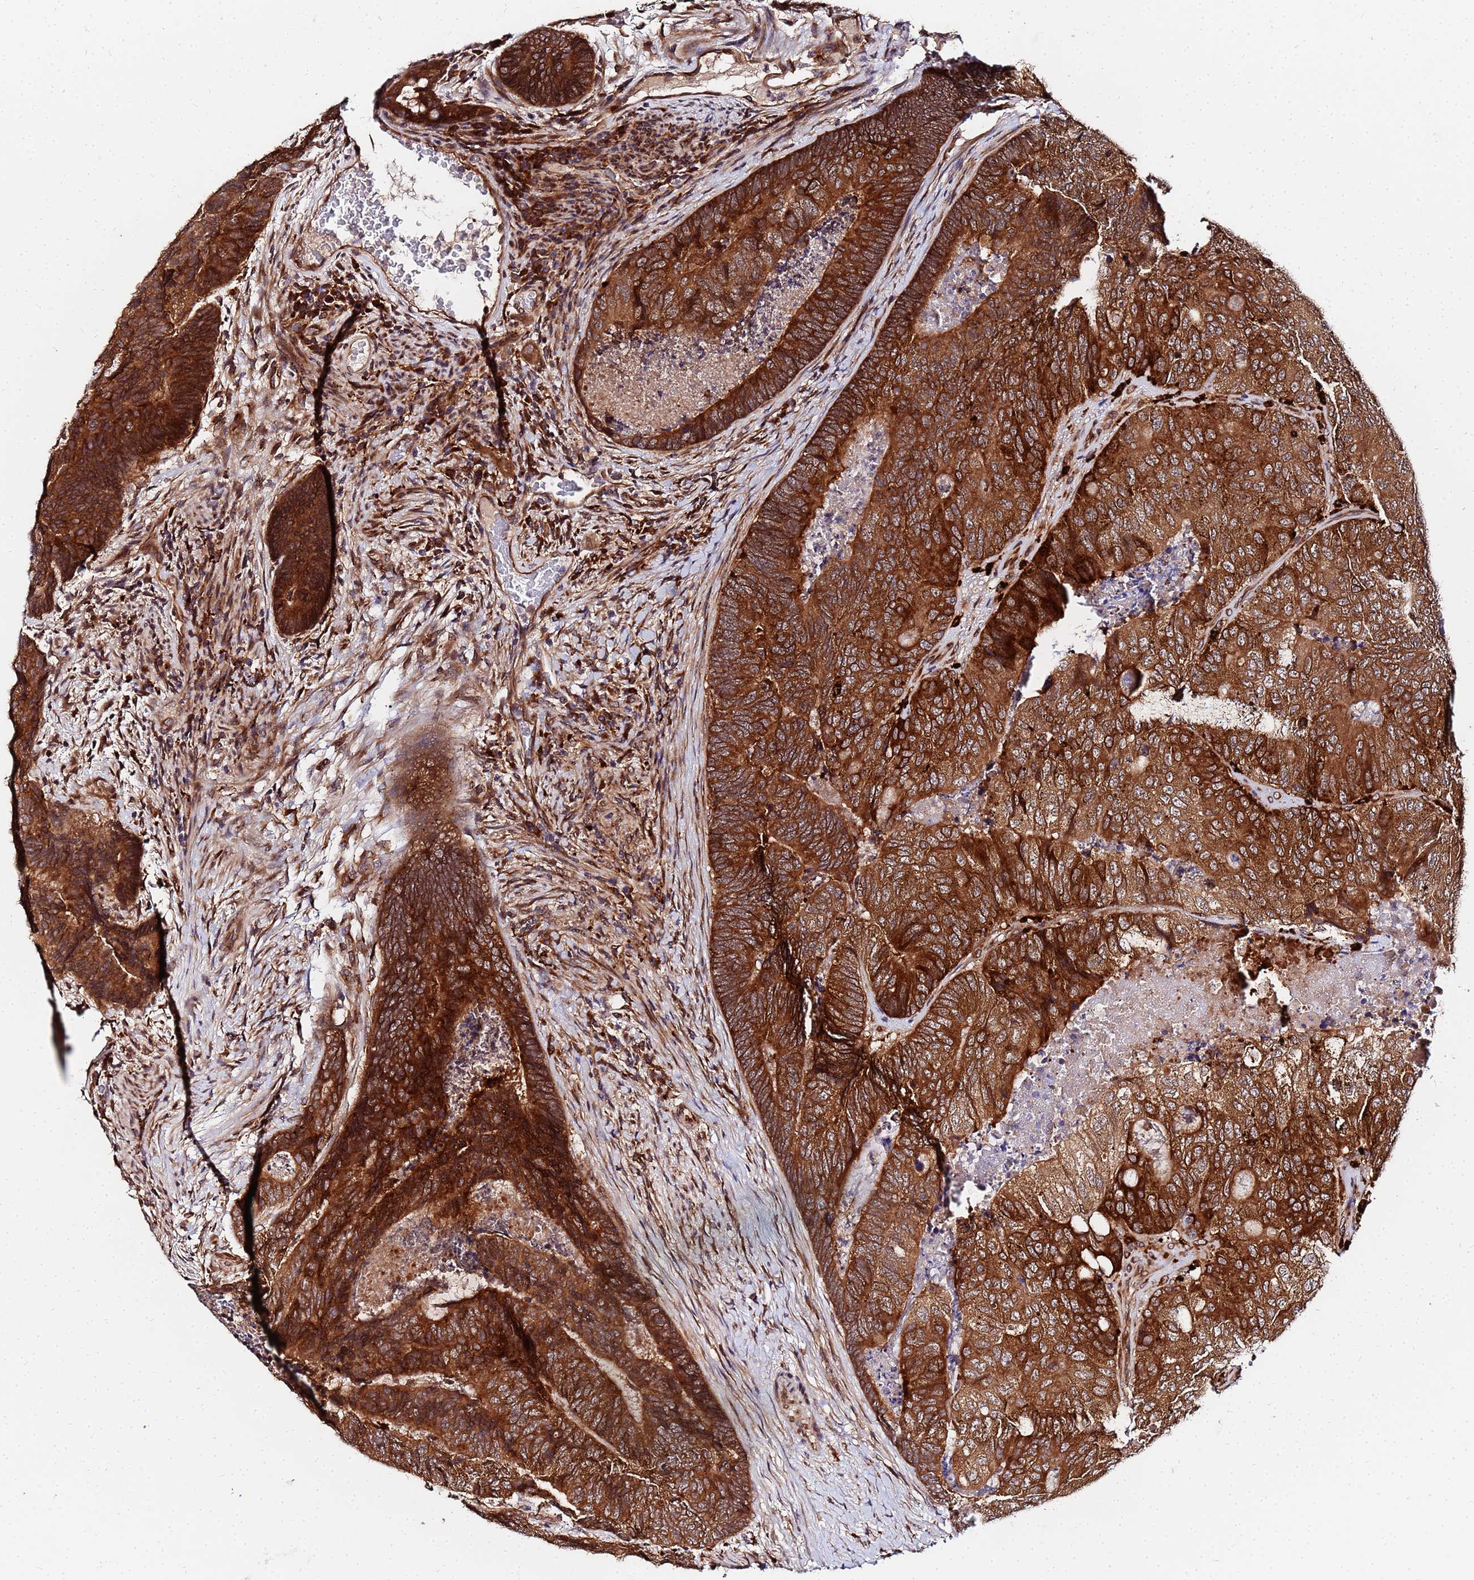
{"staining": {"intensity": "strong", "quantity": ">75%", "location": "cytoplasmic/membranous"}, "tissue": "colorectal cancer", "cell_type": "Tumor cells", "image_type": "cancer", "snomed": [{"axis": "morphology", "description": "Adenocarcinoma, NOS"}, {"axis": "topography", "description": "Colon"}], "caption": "There is high levels of strong cytoplasmic/membranous positivity in tumor cells of colorectal adenocarcinoma, as demonstrated by immunohistochemical staining (brown color).", "gene": "UNC93B1", "patient": {"sex": "female", "age": 67}}